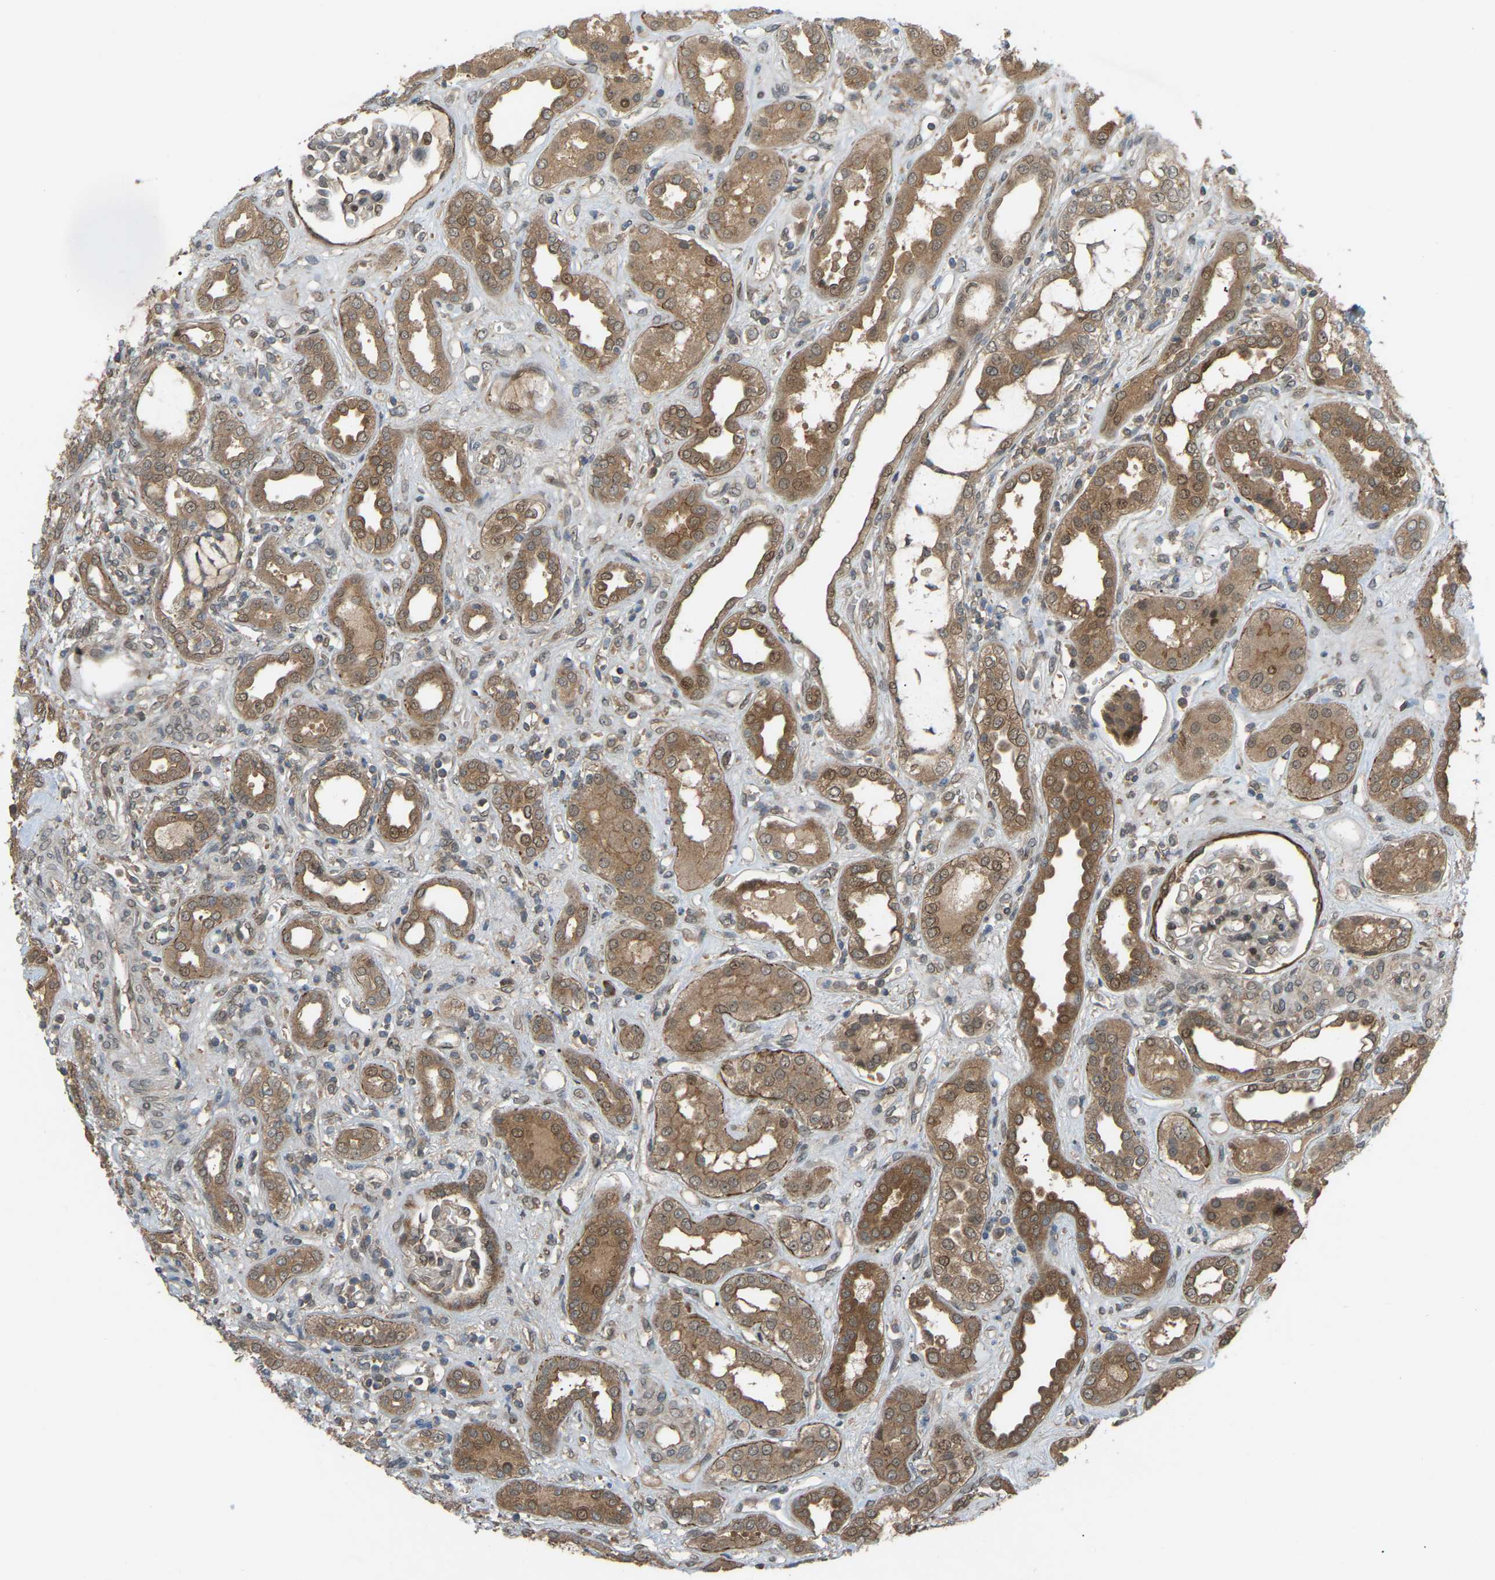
{"staining": {"intensity": "weak", "quantity": "<25%", "location": "cytoplasmic/membranous"}, "tissue": "kidney", "cell_type": "Cells in glomeruli", "image_type": "normal", "snomed": [{"axis": "morphology", "description": "Normal tissue, NOS"}, {"axis": "topography", "description": "Kidney"}], "caption": "Protein analysis of normal kidney reveals no significant positivity in cells in glomeruli.", "gene": "CROT", "patient": {"sex": "male", "age": 59}}